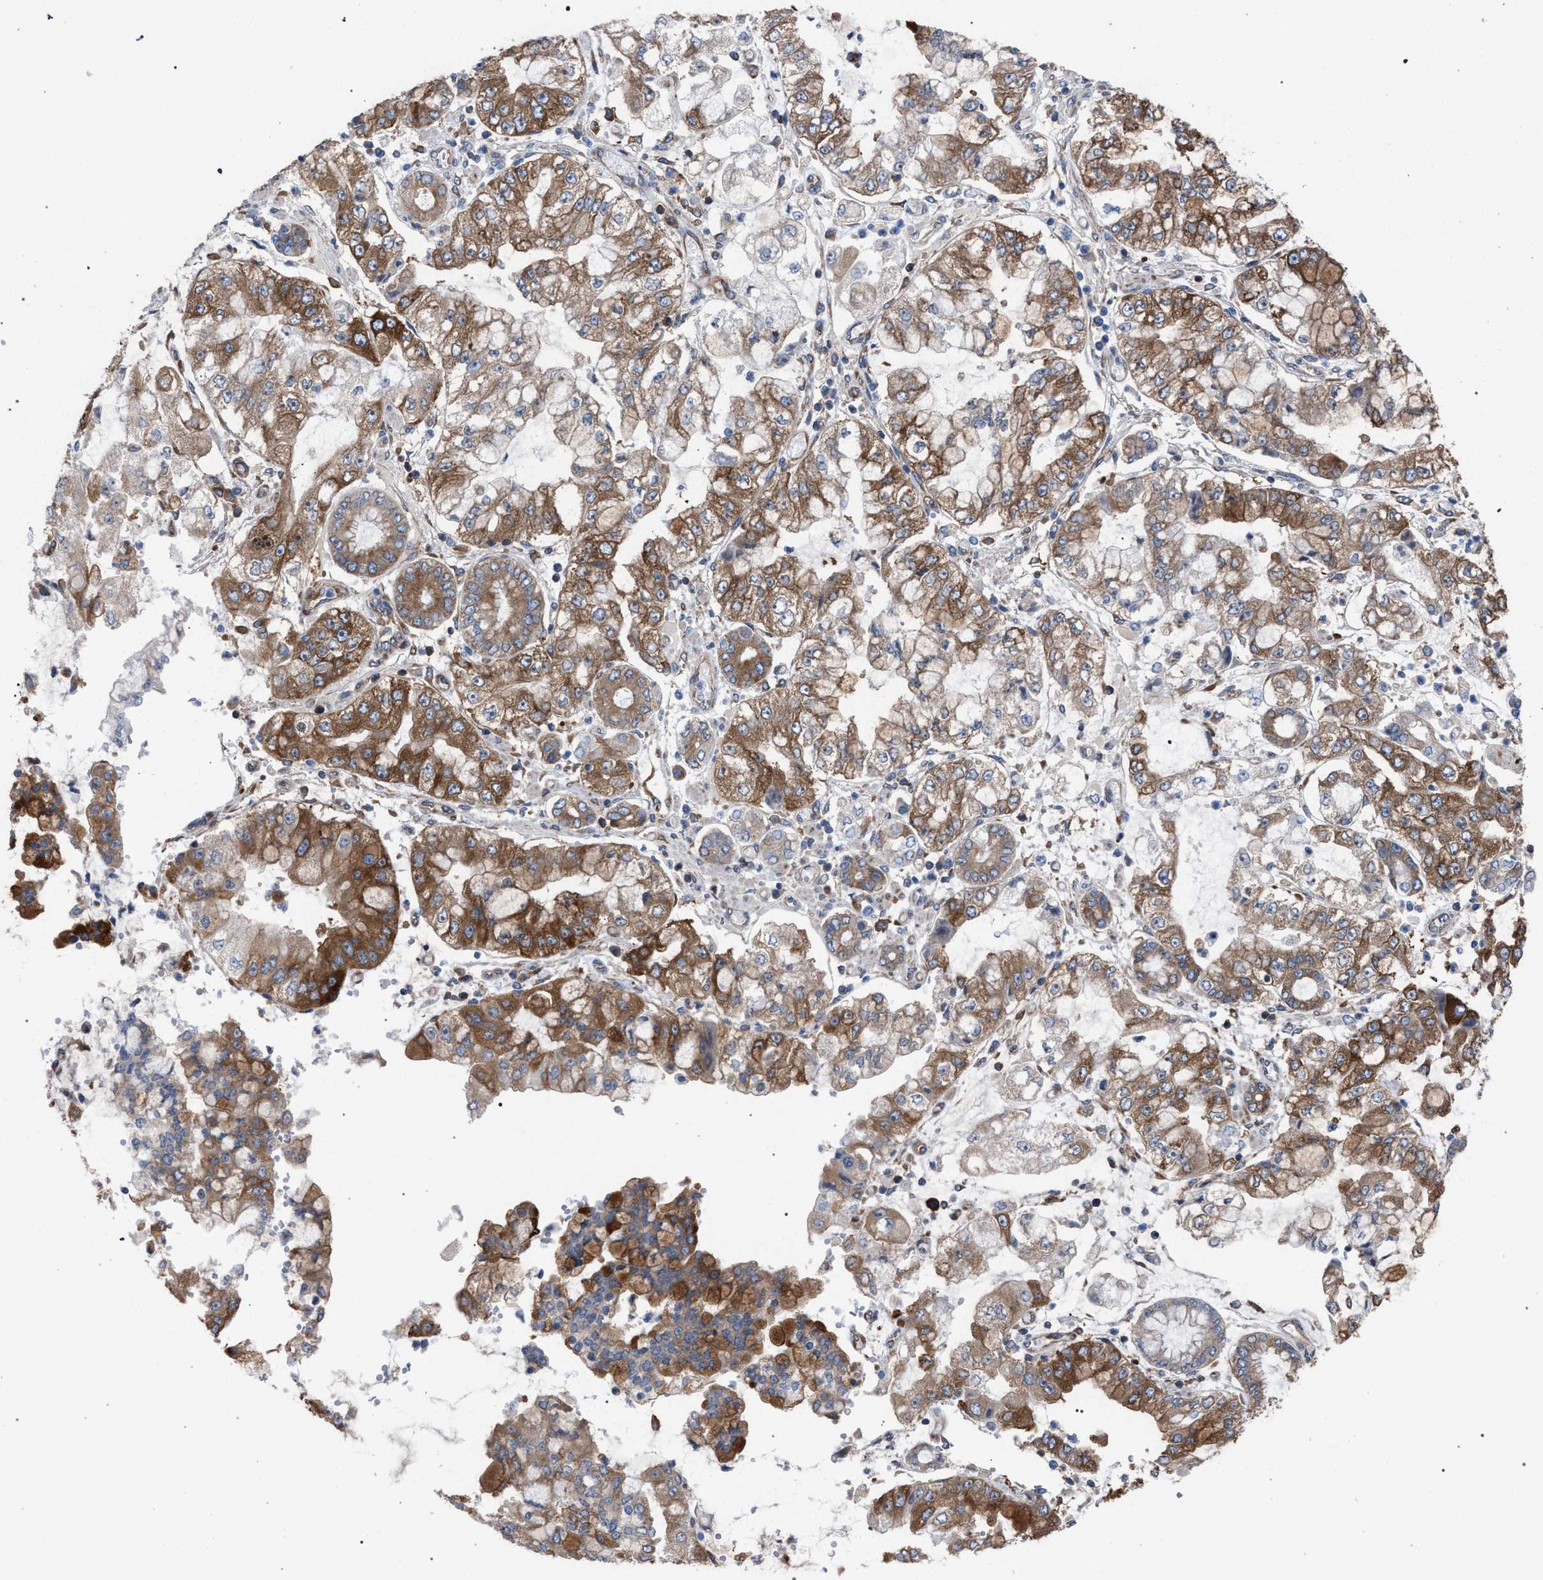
{"staining": {"intensity": "moderate", "quantity": ">75%", "location": "cytoplasmic/membranous"}, "tissue": "stomach cancer", "cell_type": "Tumor cells", "image_type": "cancer", "snomed": [{"axis": "morphology", "description": "Adenocarcinoma, NOS"}, {"axis": "topography", "description": "Stomach"}], "caption": "The photomicrograph exhibits a brown stain indicating the presence of a protein in the cytoplasmic/membranous of tumor cells in stomach adenocarcinoma.", "gene": "CDR2L", "patient": {"sex": "male", "age": 76}}